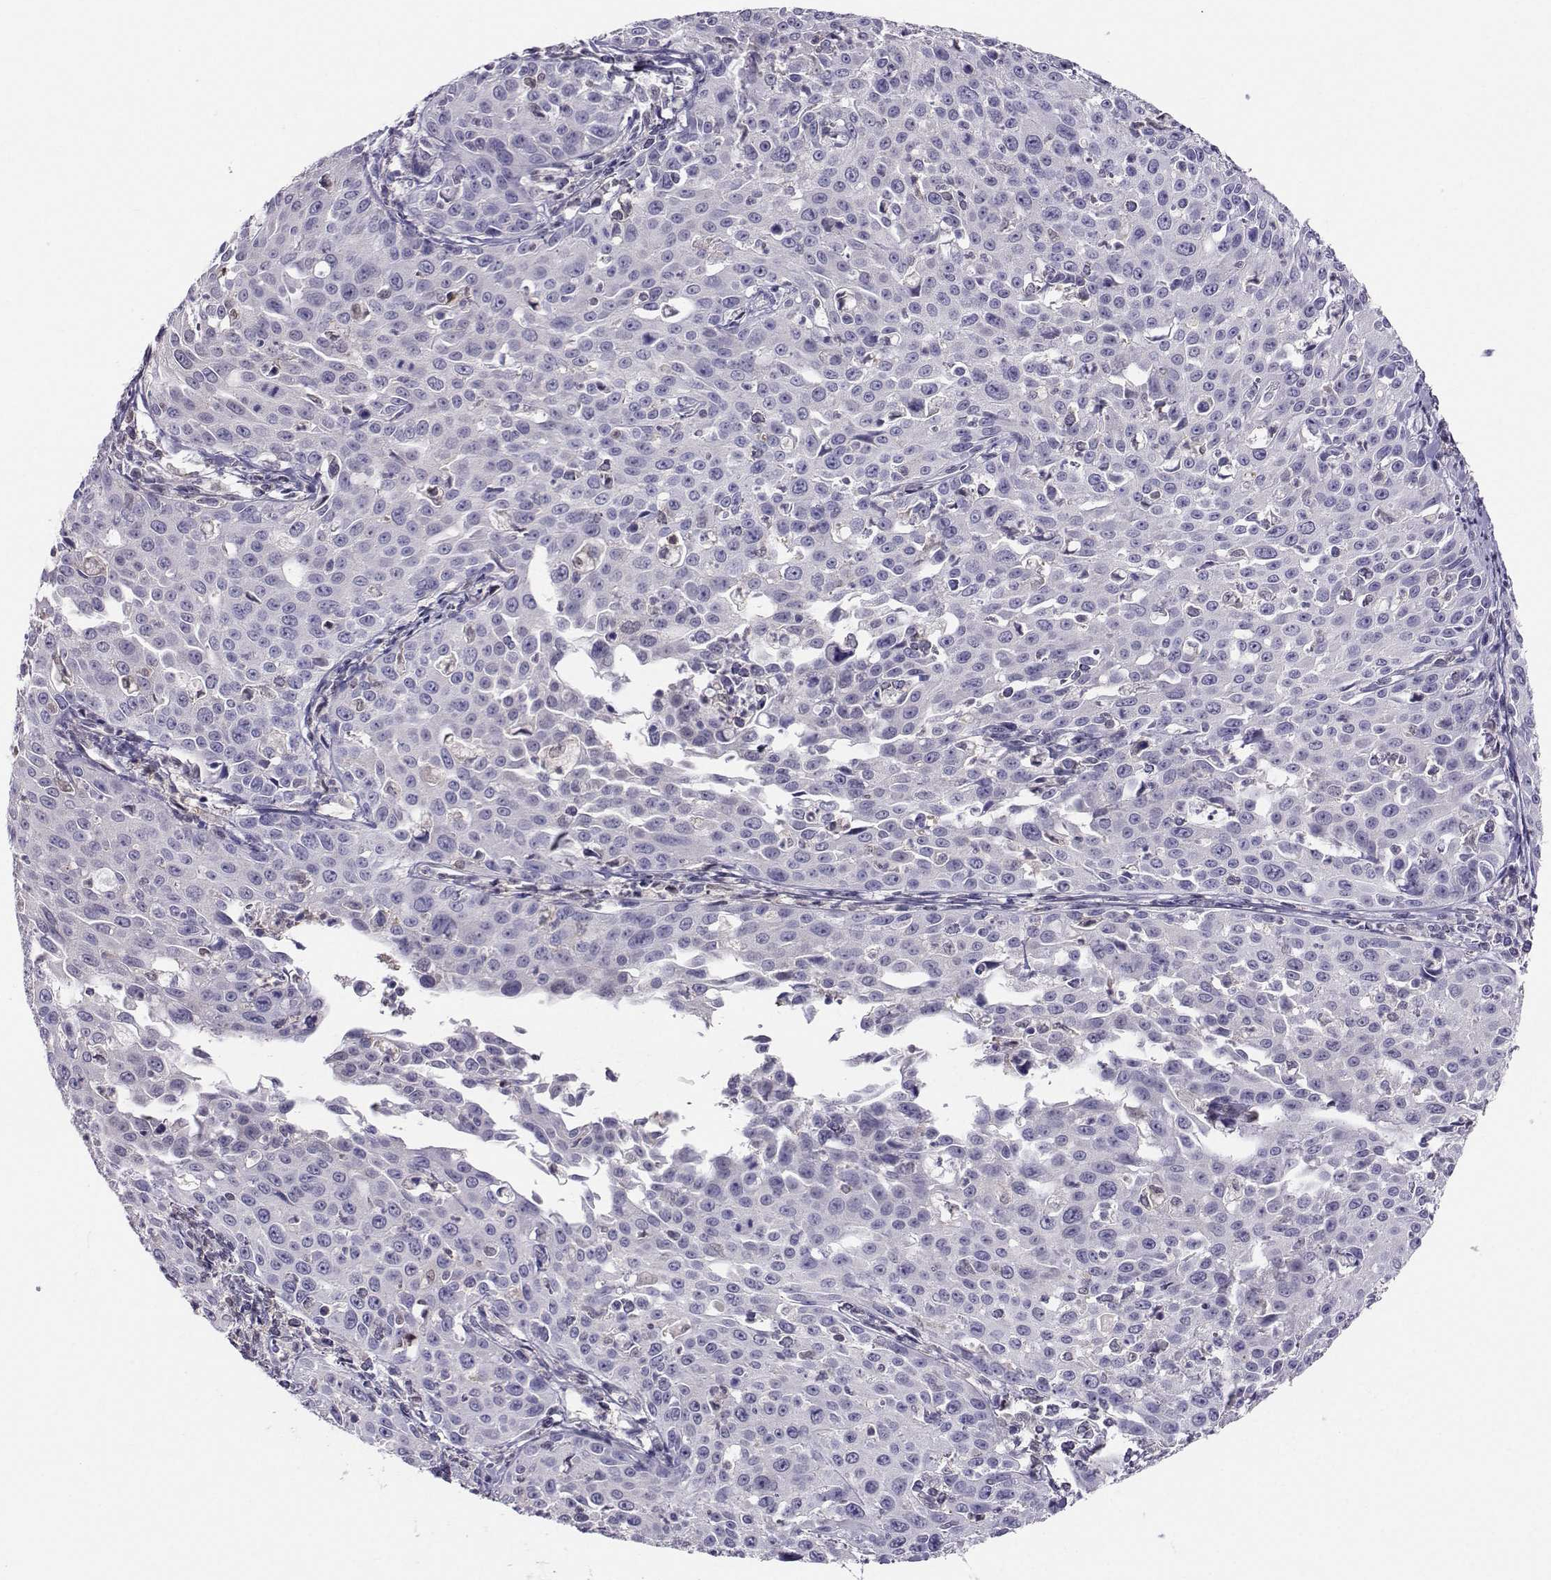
{"staining": {"intensity": "negative", "quantity": "none", "location": "none"}, "tissue": "cervical cancer", "cell_type": "Tumor cells", "image_type": "cancer", "snomed": [{"axis": "morphology", "description": "Squamous cell carcinoma, NOS"}, {"axis": "topography", "description": "Cervix"}], "caption": "An IHC micrograph of cervical squamous cell carcinoma is shown. There is no staining in tumor cells of cervical squamous cell carcinoma.", "gene": "PGK1", "patient": {"sex": "female", "age": 26}}